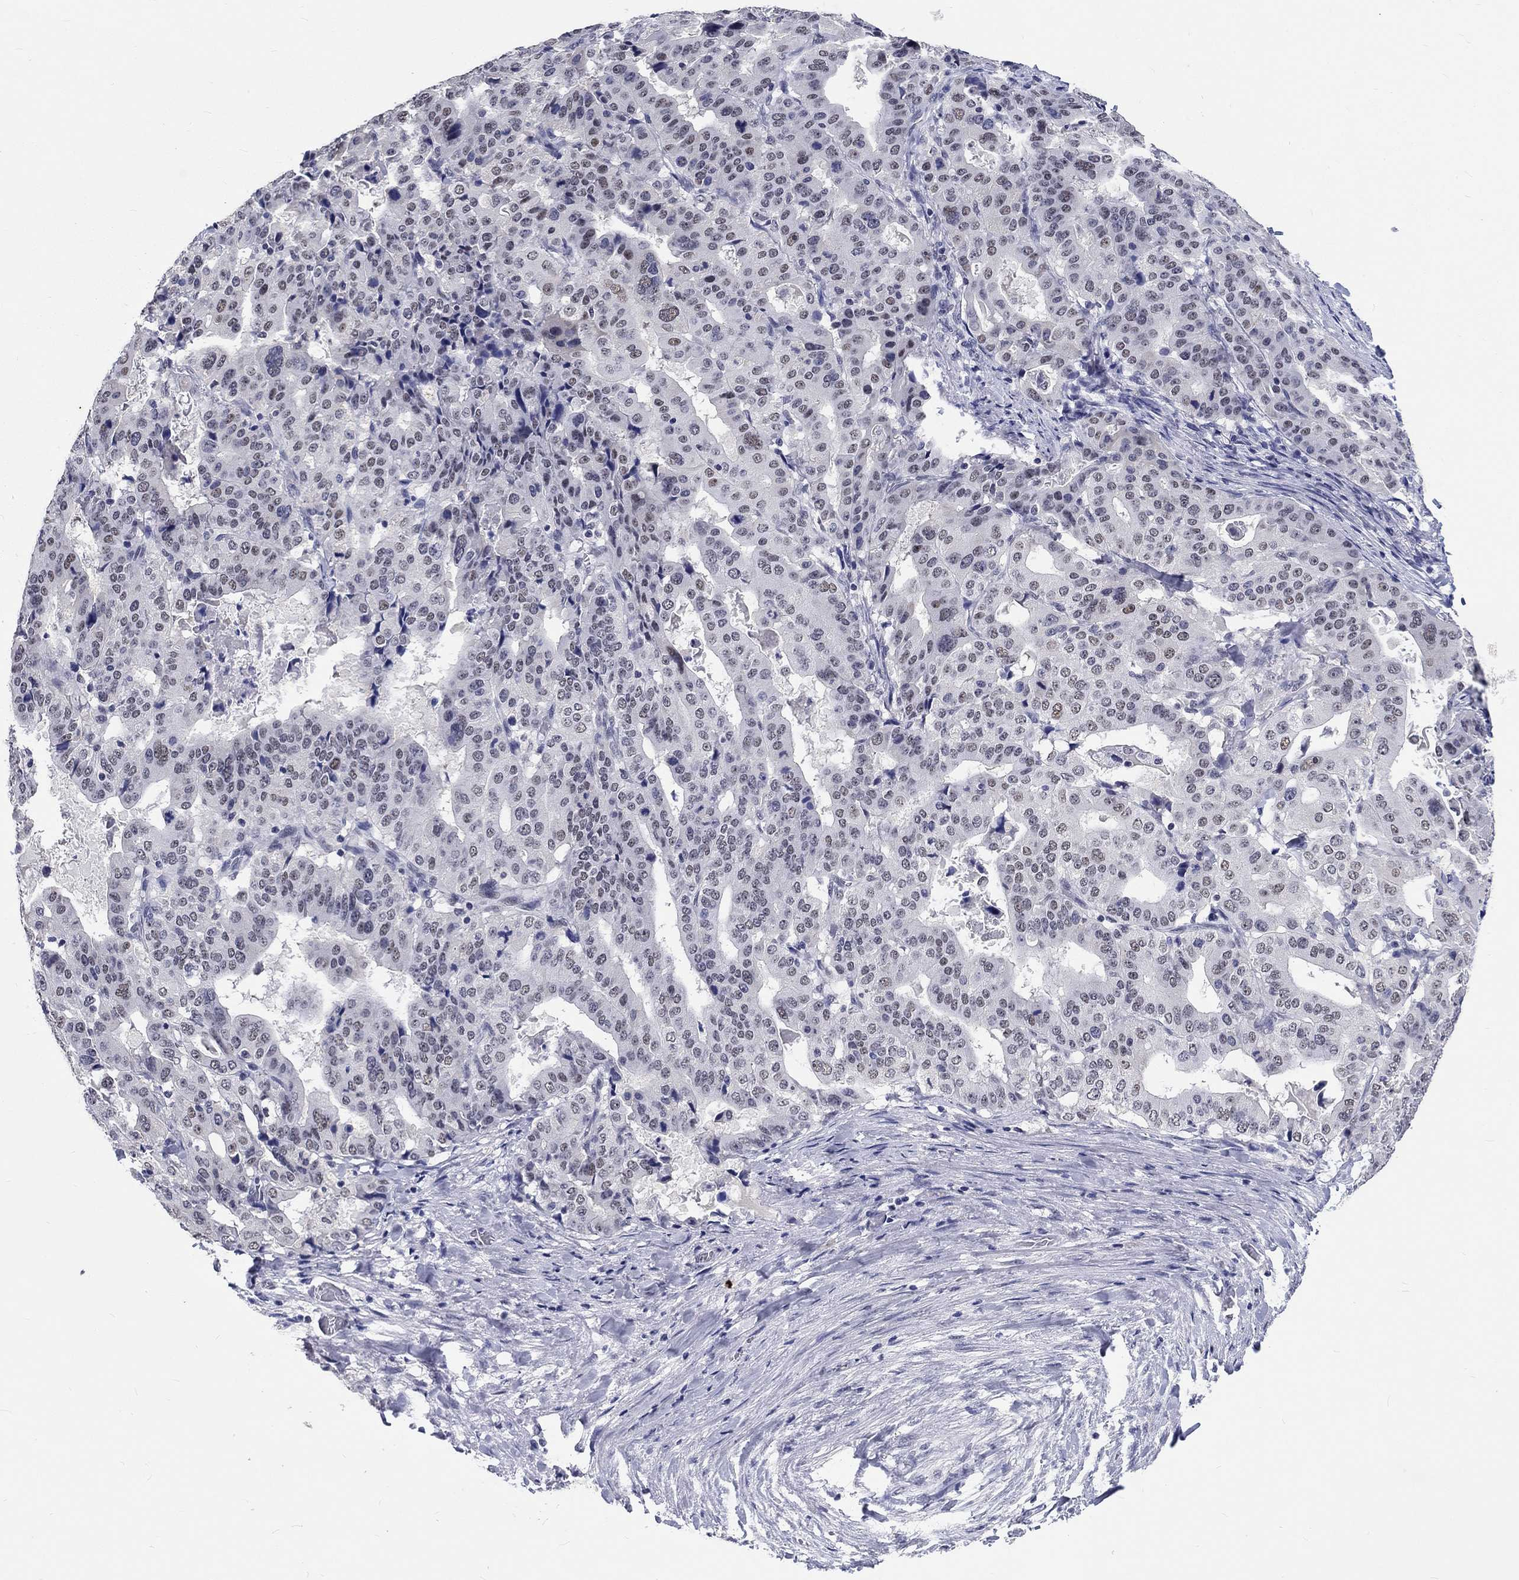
{"staining": {"intensity": "negative", "quantity": "none", "location": "none"}, "tissue": "stomach cancer", "cell_type": "Tumor cells", "image_type": "cancer", "snomed": [{"axis": "morphology", "description": "Adenocarcinoma, NOS"}, {"axis": "topography", "description": "Stomach"}], "caption": "This histopathology image is of stomach adenocarcinoma stained with immunohistochemistry (IHC) to label a protein in brown with the nuclei are counter-stained blue. There is no positivity in tumor cells.", "gene": "GRIN1", "patient": {"sex": "male", "age": 48}}